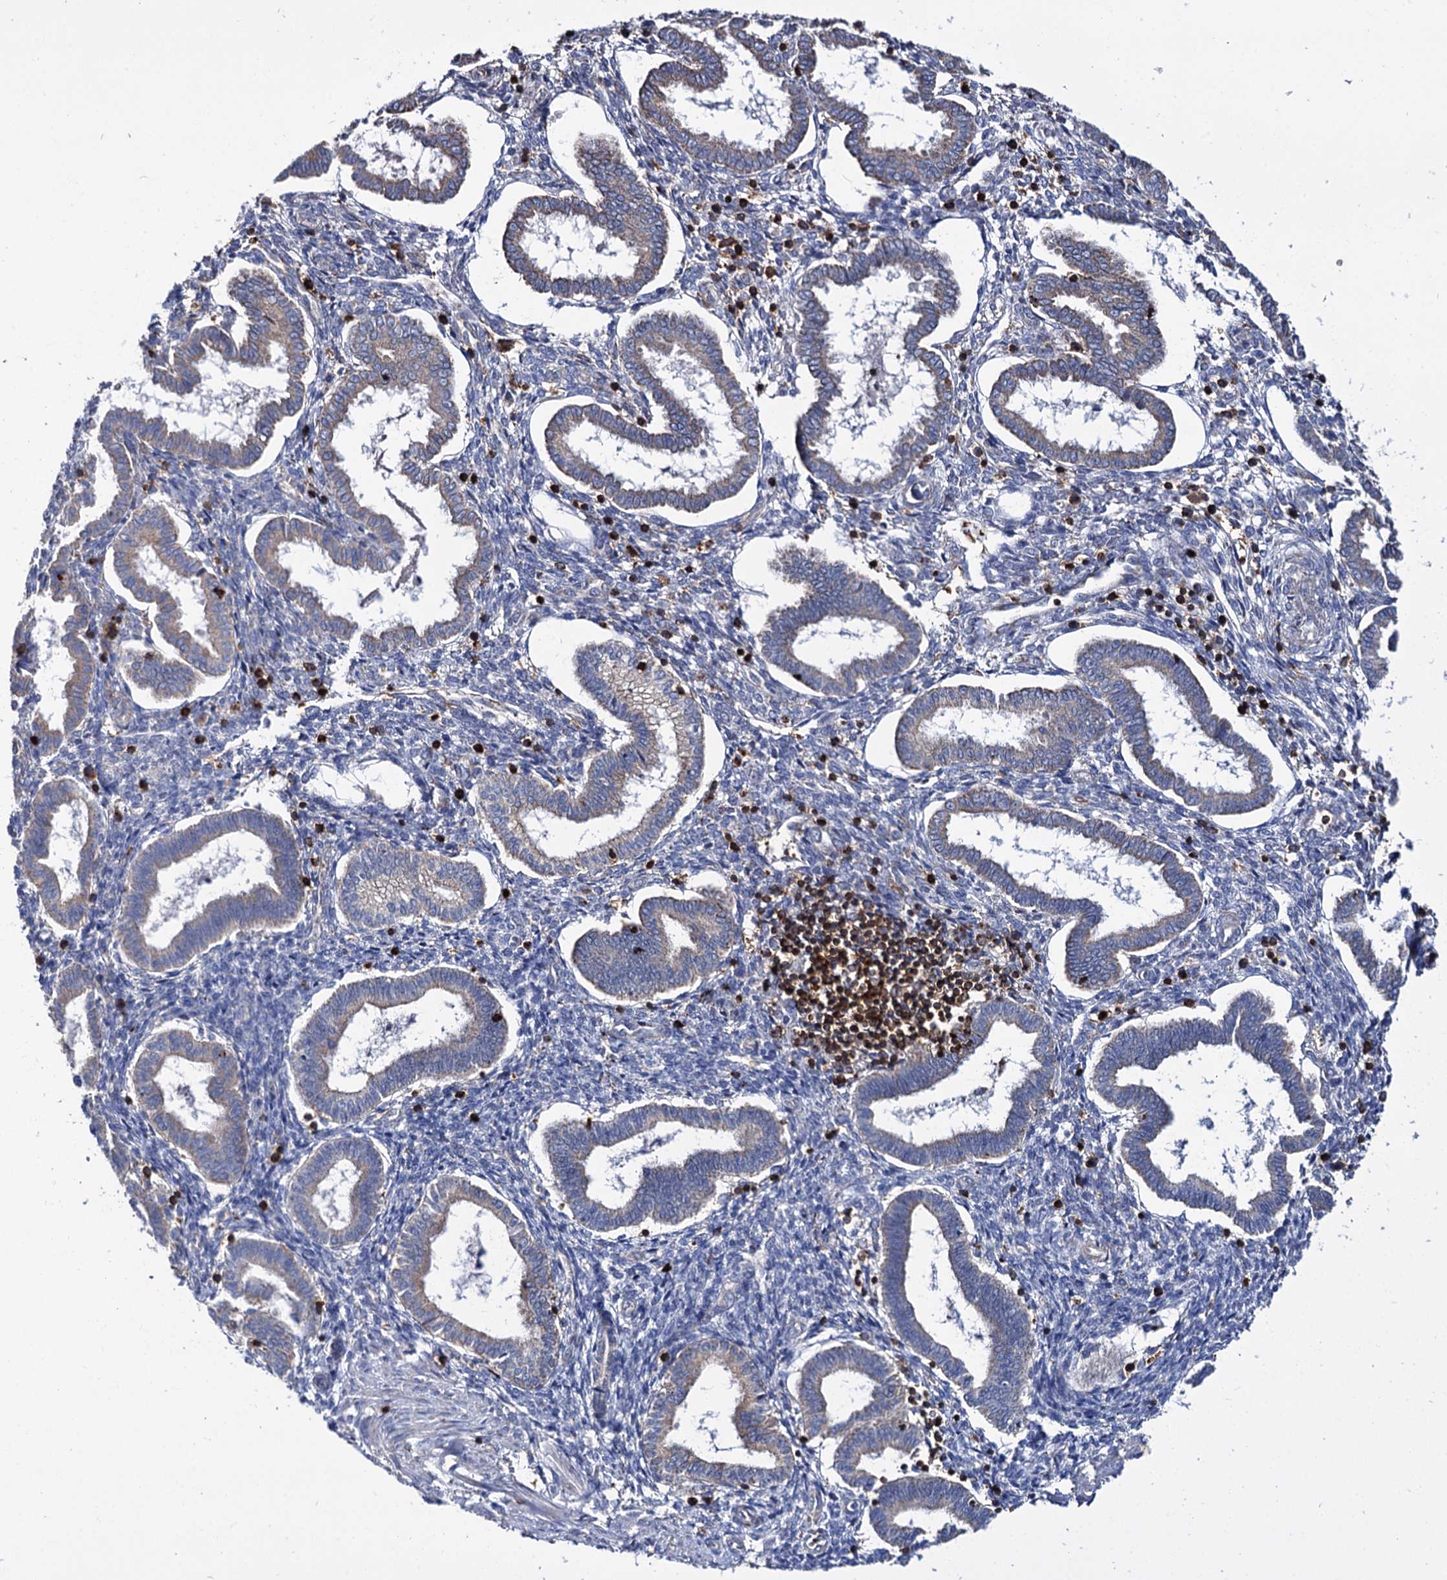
{"staining": {"intensity": "negative", "quantity": "none", "location": "none"}, "tissue": "endometrium", "cell_type": "Cells in endometrial stroma", "image_type": "normal", "snomed": [{"axis": "morphology", "description": "Normal tissue, NOS"}, {"axis": "topography", "description": "Endometrium"}], "caption": "Immunohistochemistry (IHC) photomicrograph of unremarkable endometrium stained for a protein (brown), which demonstrates no staining in cells in endometrial stroma. (DAB immunohistochemistry with hematoxylin counter stain).", "gene": "UBASH3B", "patient": {"sex": "female", "age": 24}}